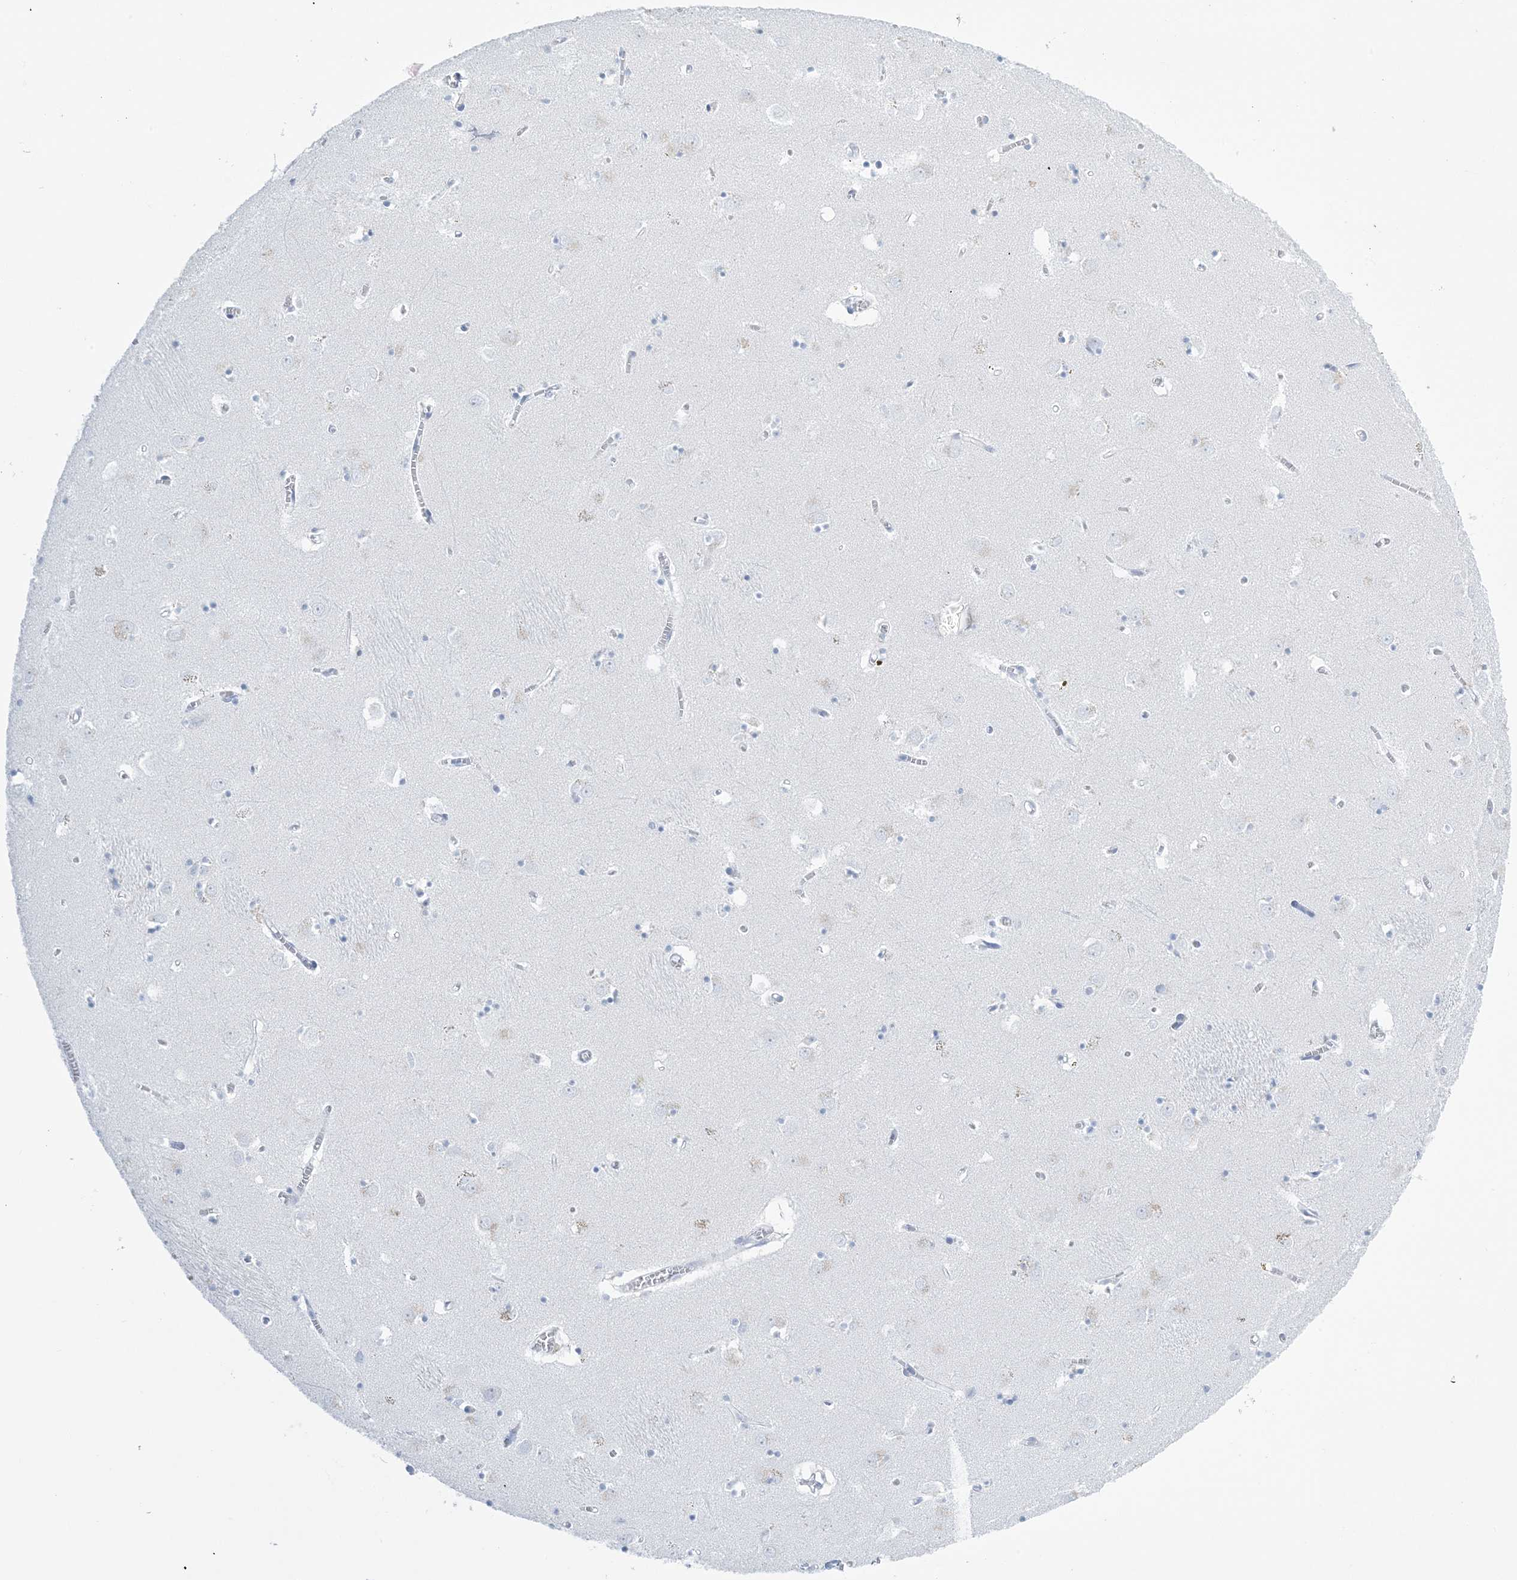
{"staining": {"intensity": "negative", "quantity": "none", "location": "none"}, "tissue": "caudate", "cell_type": "Glial cells", "image_type": "normal", "snomed": [{"axis": "morphology", "description": "Normal tissue, NOS"}, {"axis": "topography", "description": "Lateral ventricle wall"}], "caption": "Glial cells show no significant staining in unremarkable caudate. The staining was performed using DAB (3,3'-diaminobenzidine) to visualize the protein expression in brown, while the nuclei were stained in blue with hematoxylin (Magnification: 20x).", "gene": "AGXT", "patient": {"sex": "male", "age": 70}}